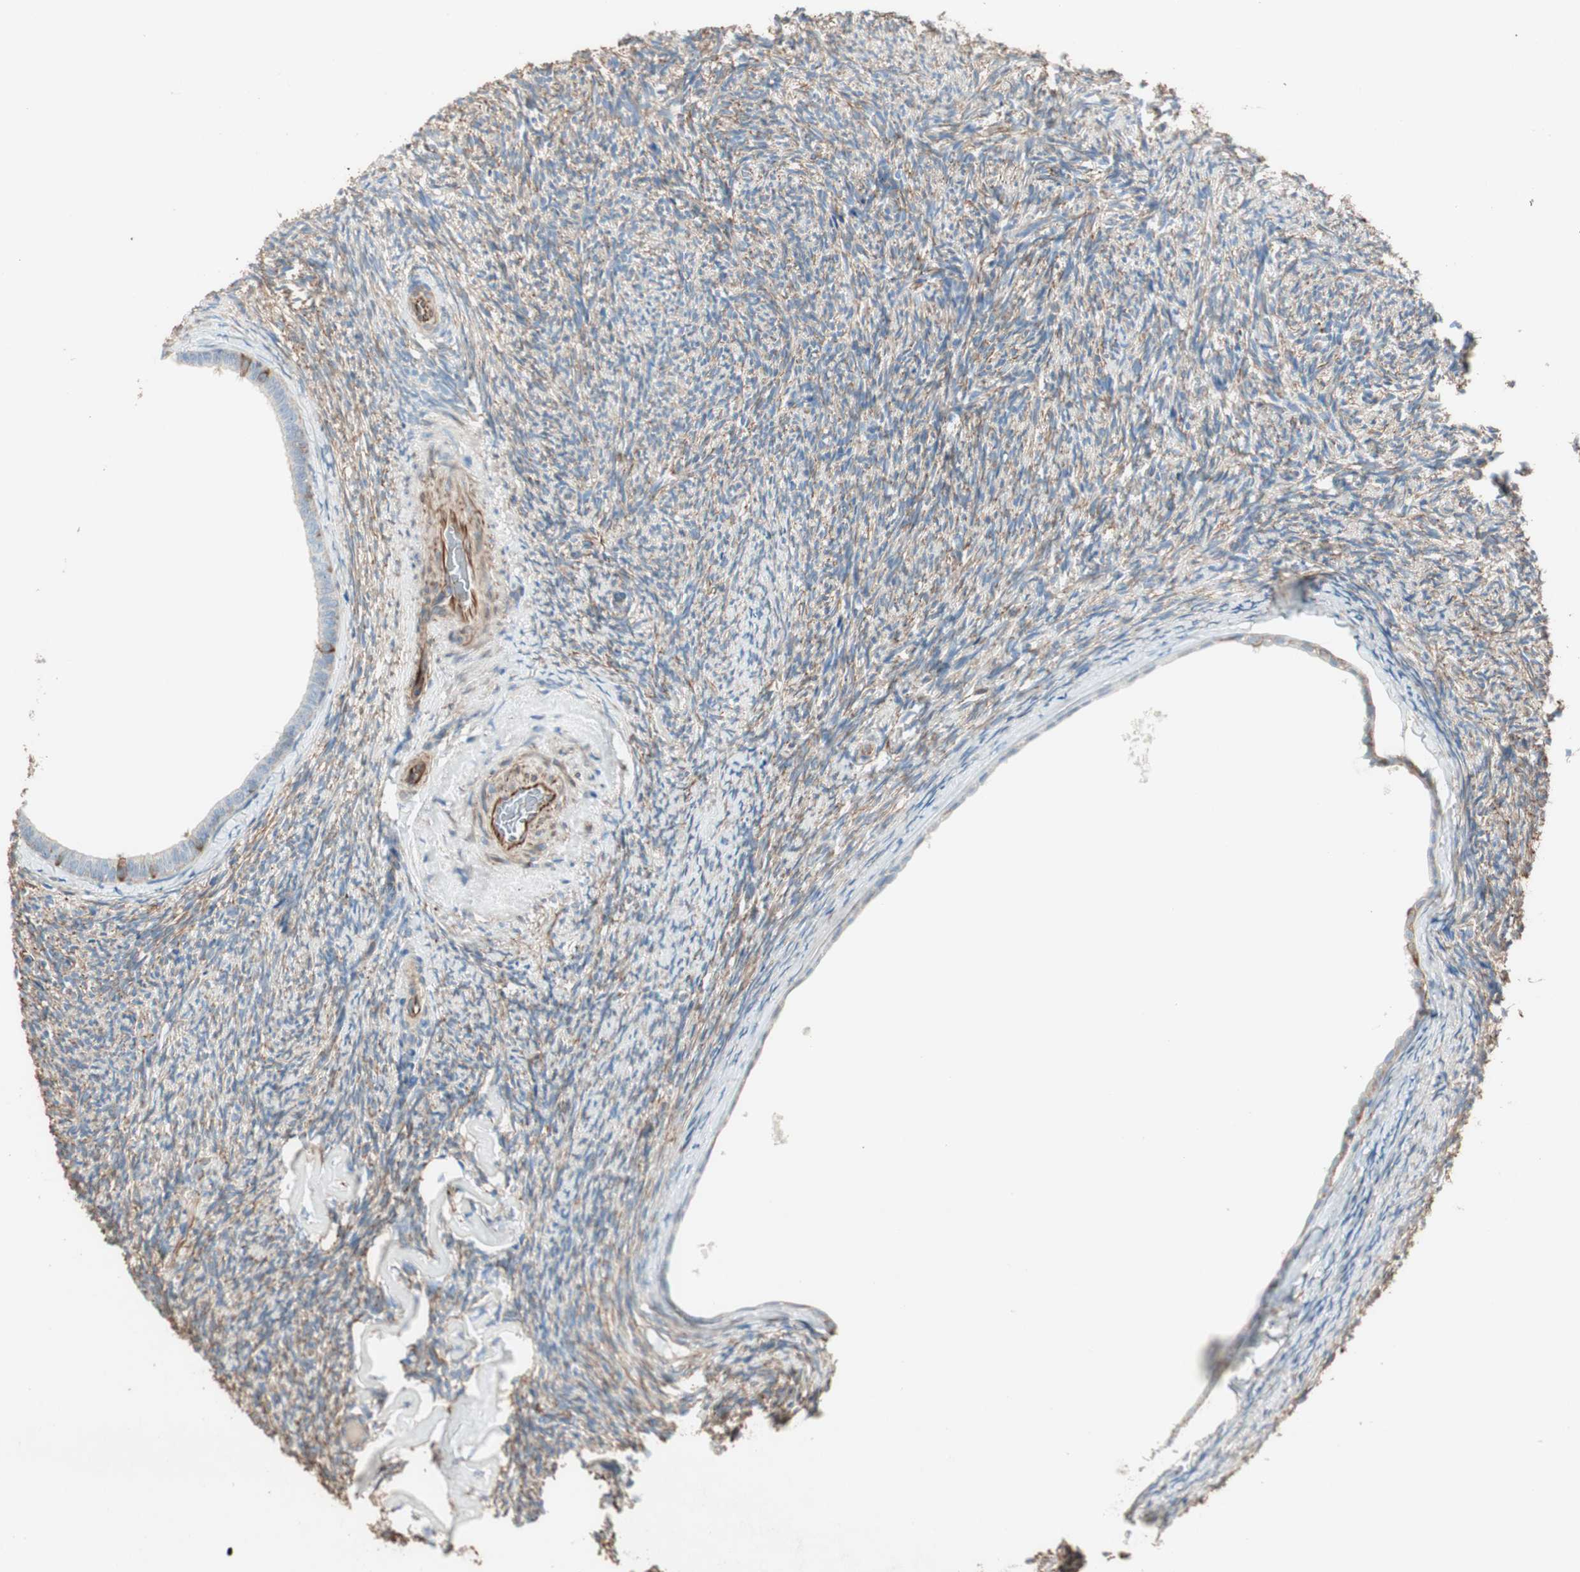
{"staining": {"intensity": "weak", "quantity": "25%-75%", "location": "cytoplasmic/membranous"}, "tissue": "ovary", "cell_type": "Ovarian stroma cells", "image_type": "normal", "snomed": [{"axis": "morphology", "description": "Normal tissue, NOS"}, {"axis": "topography", "description": "Ovary"}], "caption": "Ovary stained with a brown dye displays weak cytoplasmic/membranous positive positivity in approximately 25%-75% of ovarian stroma cells.", "gene": "SRCIN1", "patient": {"sex": "female", "age": 60}}